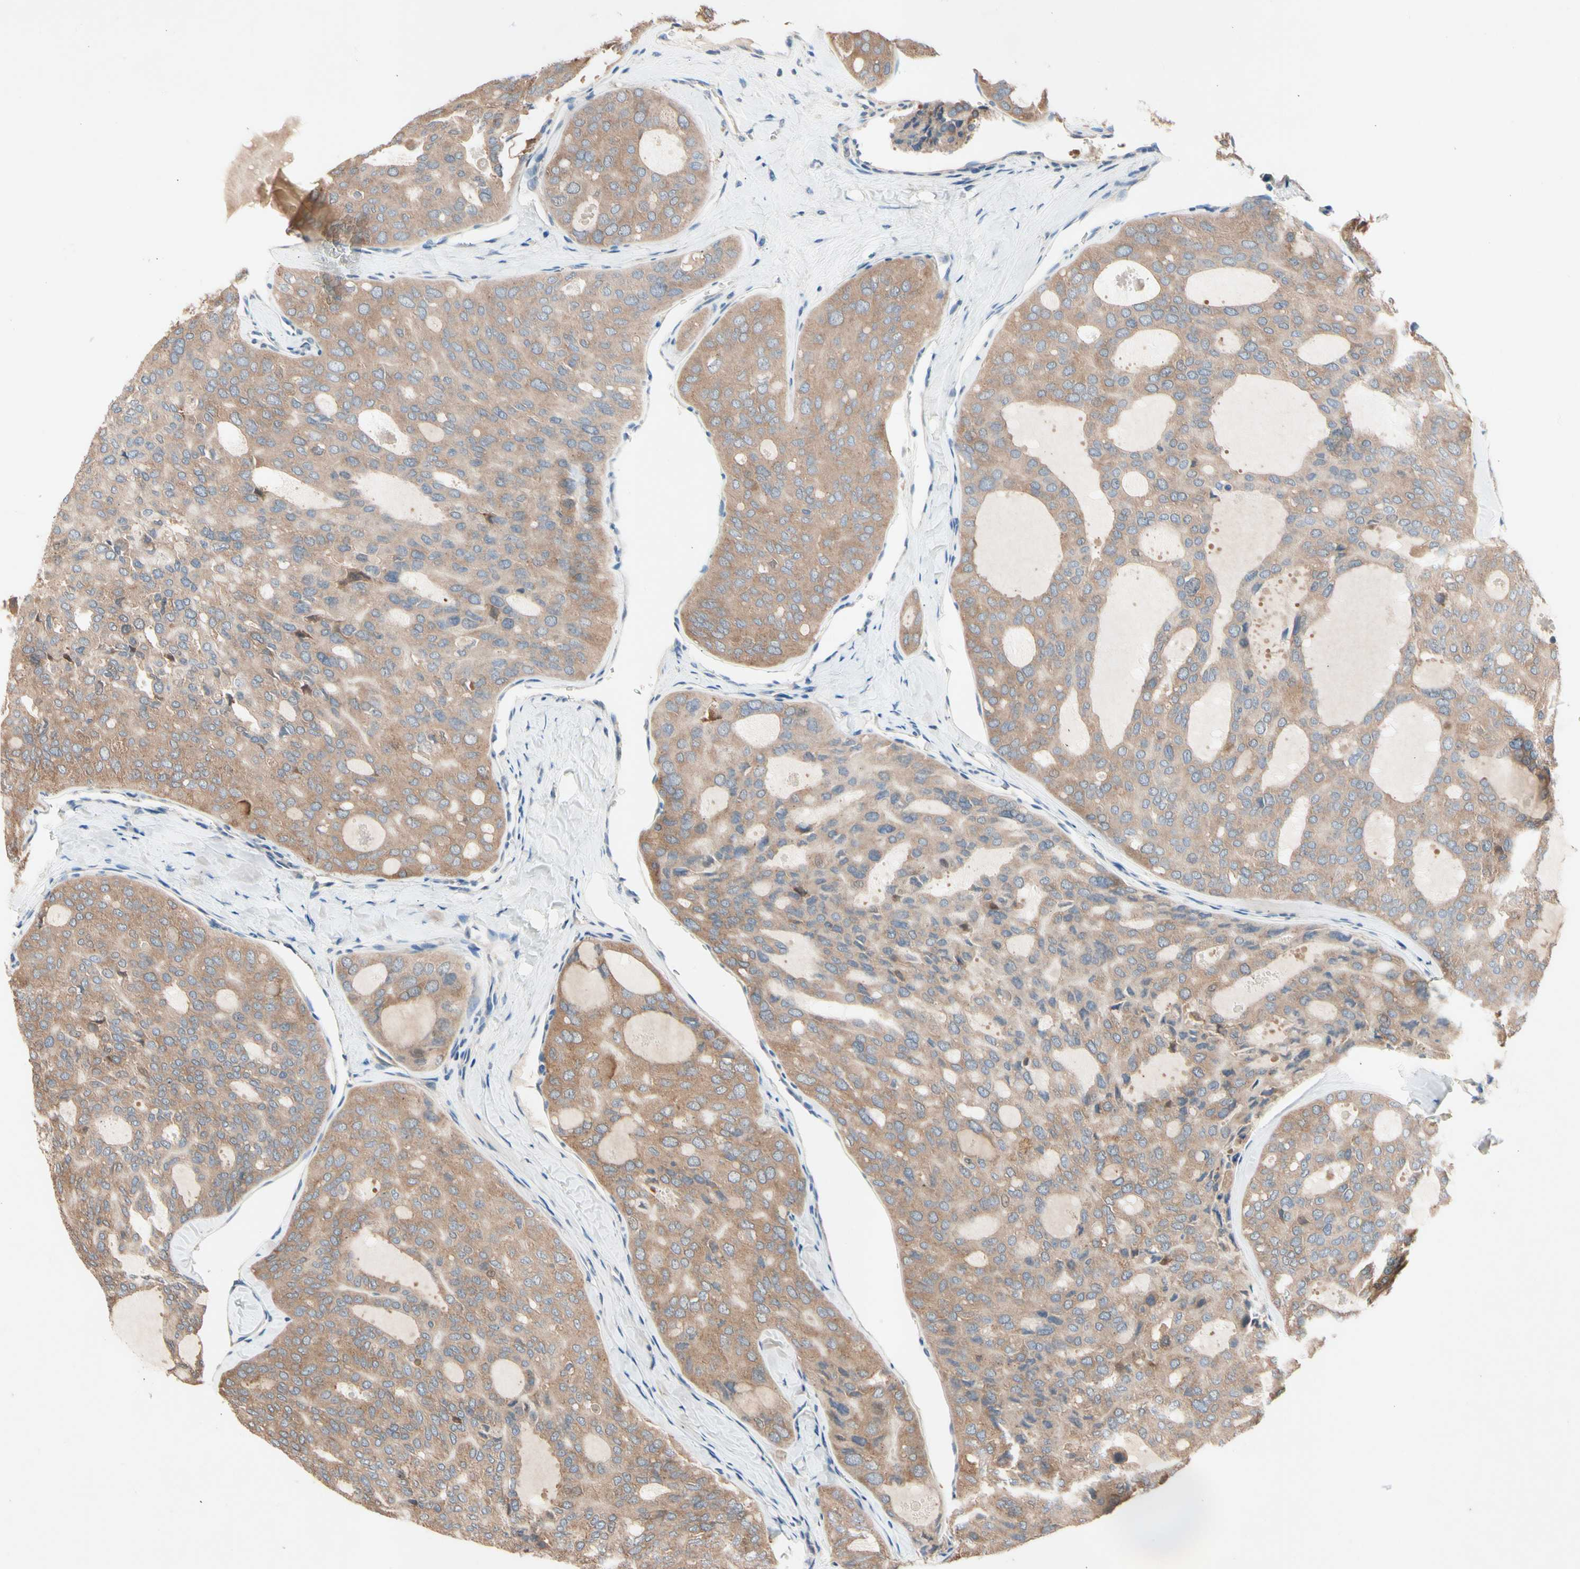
{"staining": {"intensity": "moderate", "quantity": ">75%", "location": "cytoplasmic/membranous"}, "tissue": "thyroid cancer", "cell_type": "Tumor cells", "image_type": "cancer", "snomed": [{"axis": "morphology", "description": "Follicular adenoma carcinoma, NOS"}, {"axis": "topography", "description": "Thyroid gland"}], "caption": "This image reveals thyroid cancer (follicular adenoma carcinoma) stained with immunohistochemistry (IHC) to label a protein in brown. The cytoplasmic/membranous of tumor cells show moderate positivity for the protein. Nuclei are counter-stained blue.", "gene": "PRDX4", "patient": {"sex": "male", "age": 75}}